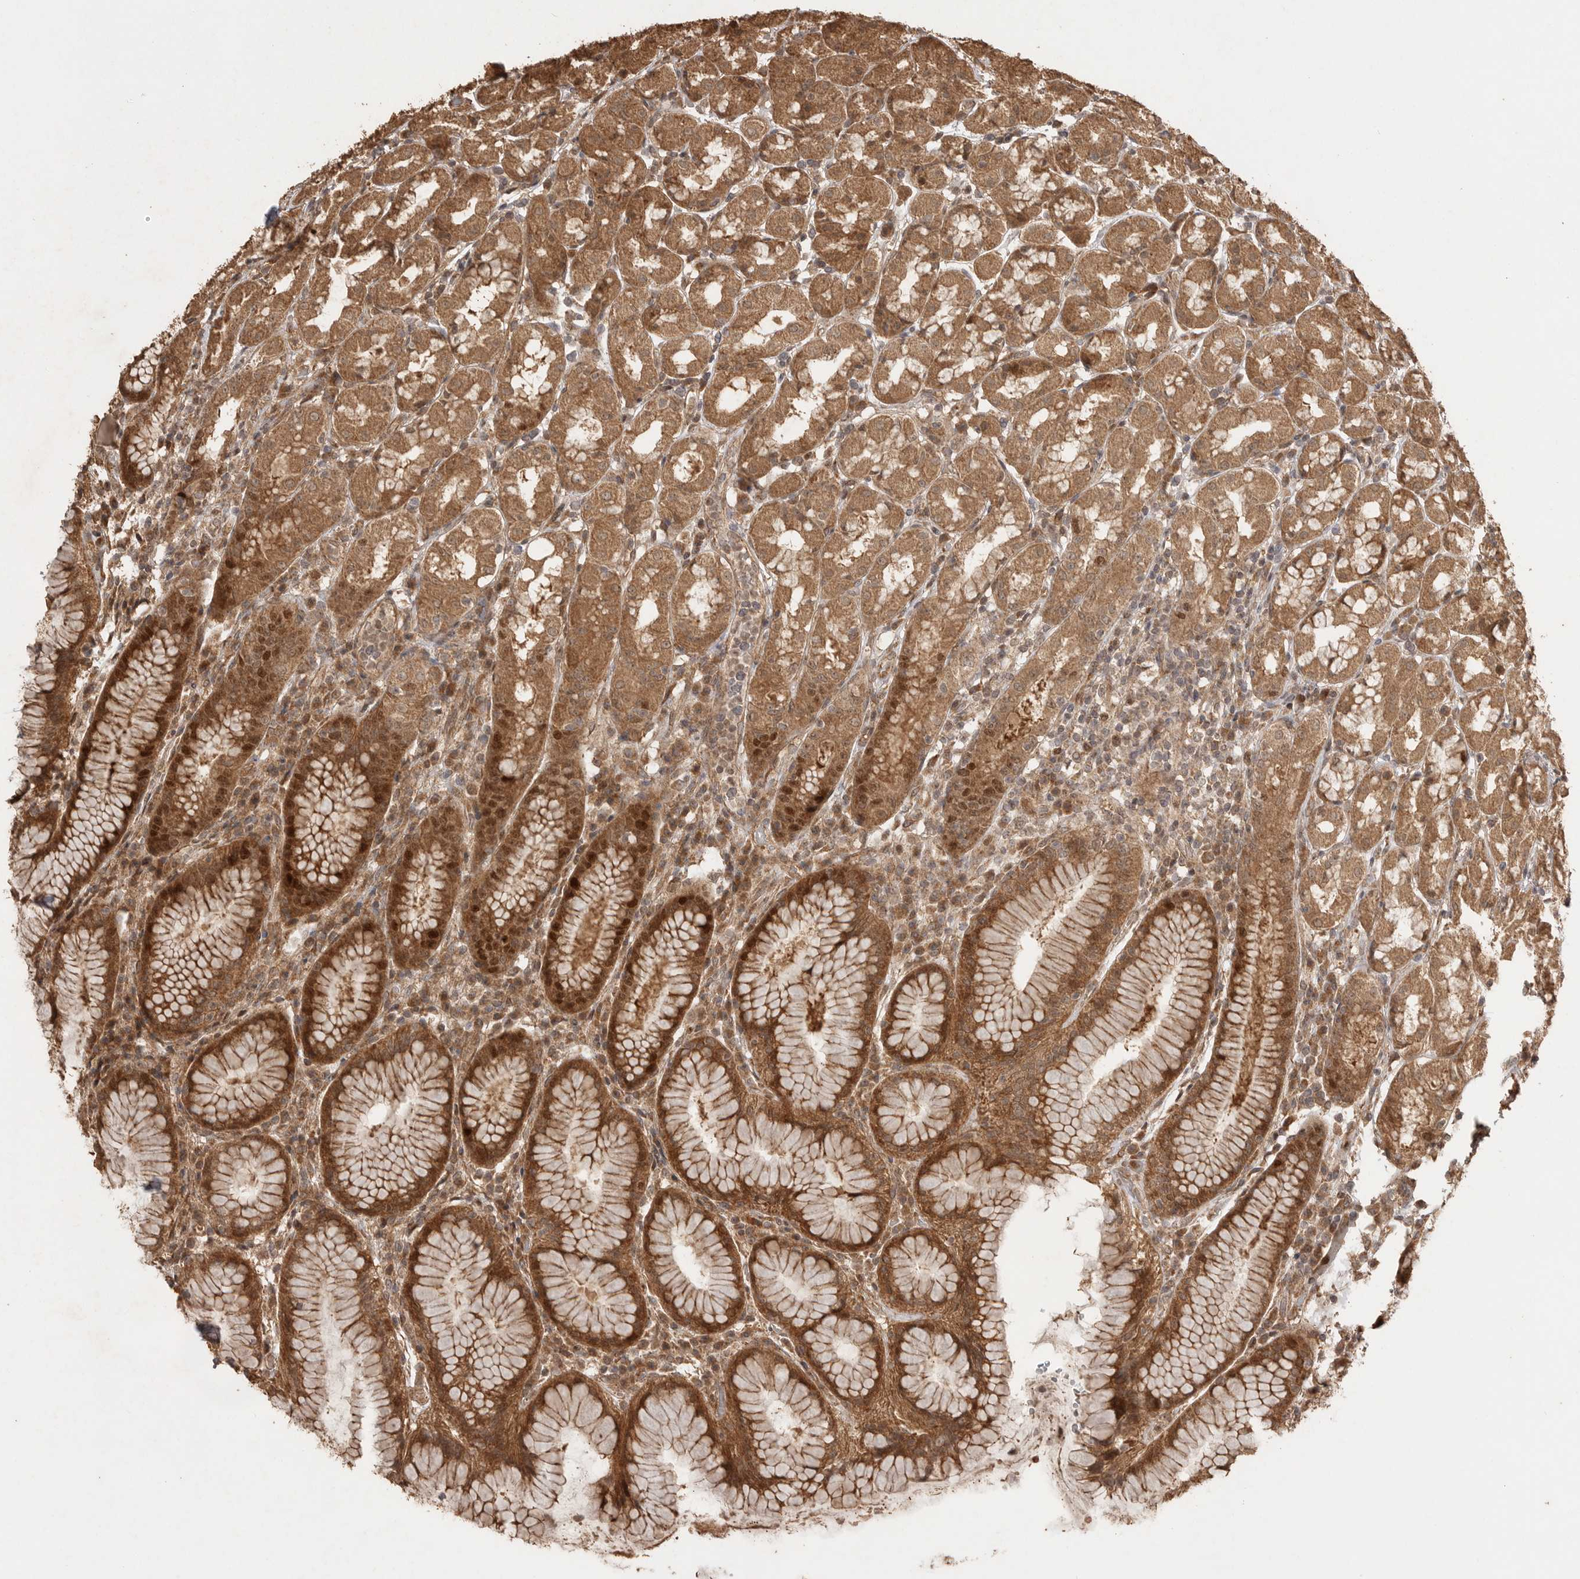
{"staining": {"intensity": "moderate", "quantity": ">75%", "location": "cytoplasmic/membranous,nuclear"}, "tissue": "stomach", "cell_type": "Glandular cells", "image_type": "normal", "snomed": [{"axis": "morphology", "description": "Normal tissue, NOS"}, {"axis": "topography", "description": "Stomach, lower"}], "caption": "The histopathology image reveals immunohistochemical staining of benign stomach. There is moderate cytoplasmic/membranous,nuclear expression is identified in approximately >75% of glandular cells. (IHC, brightfield microscopy, high magnification).", "gene": "BOC", "patient": {"sex": "female", "age": 56}}